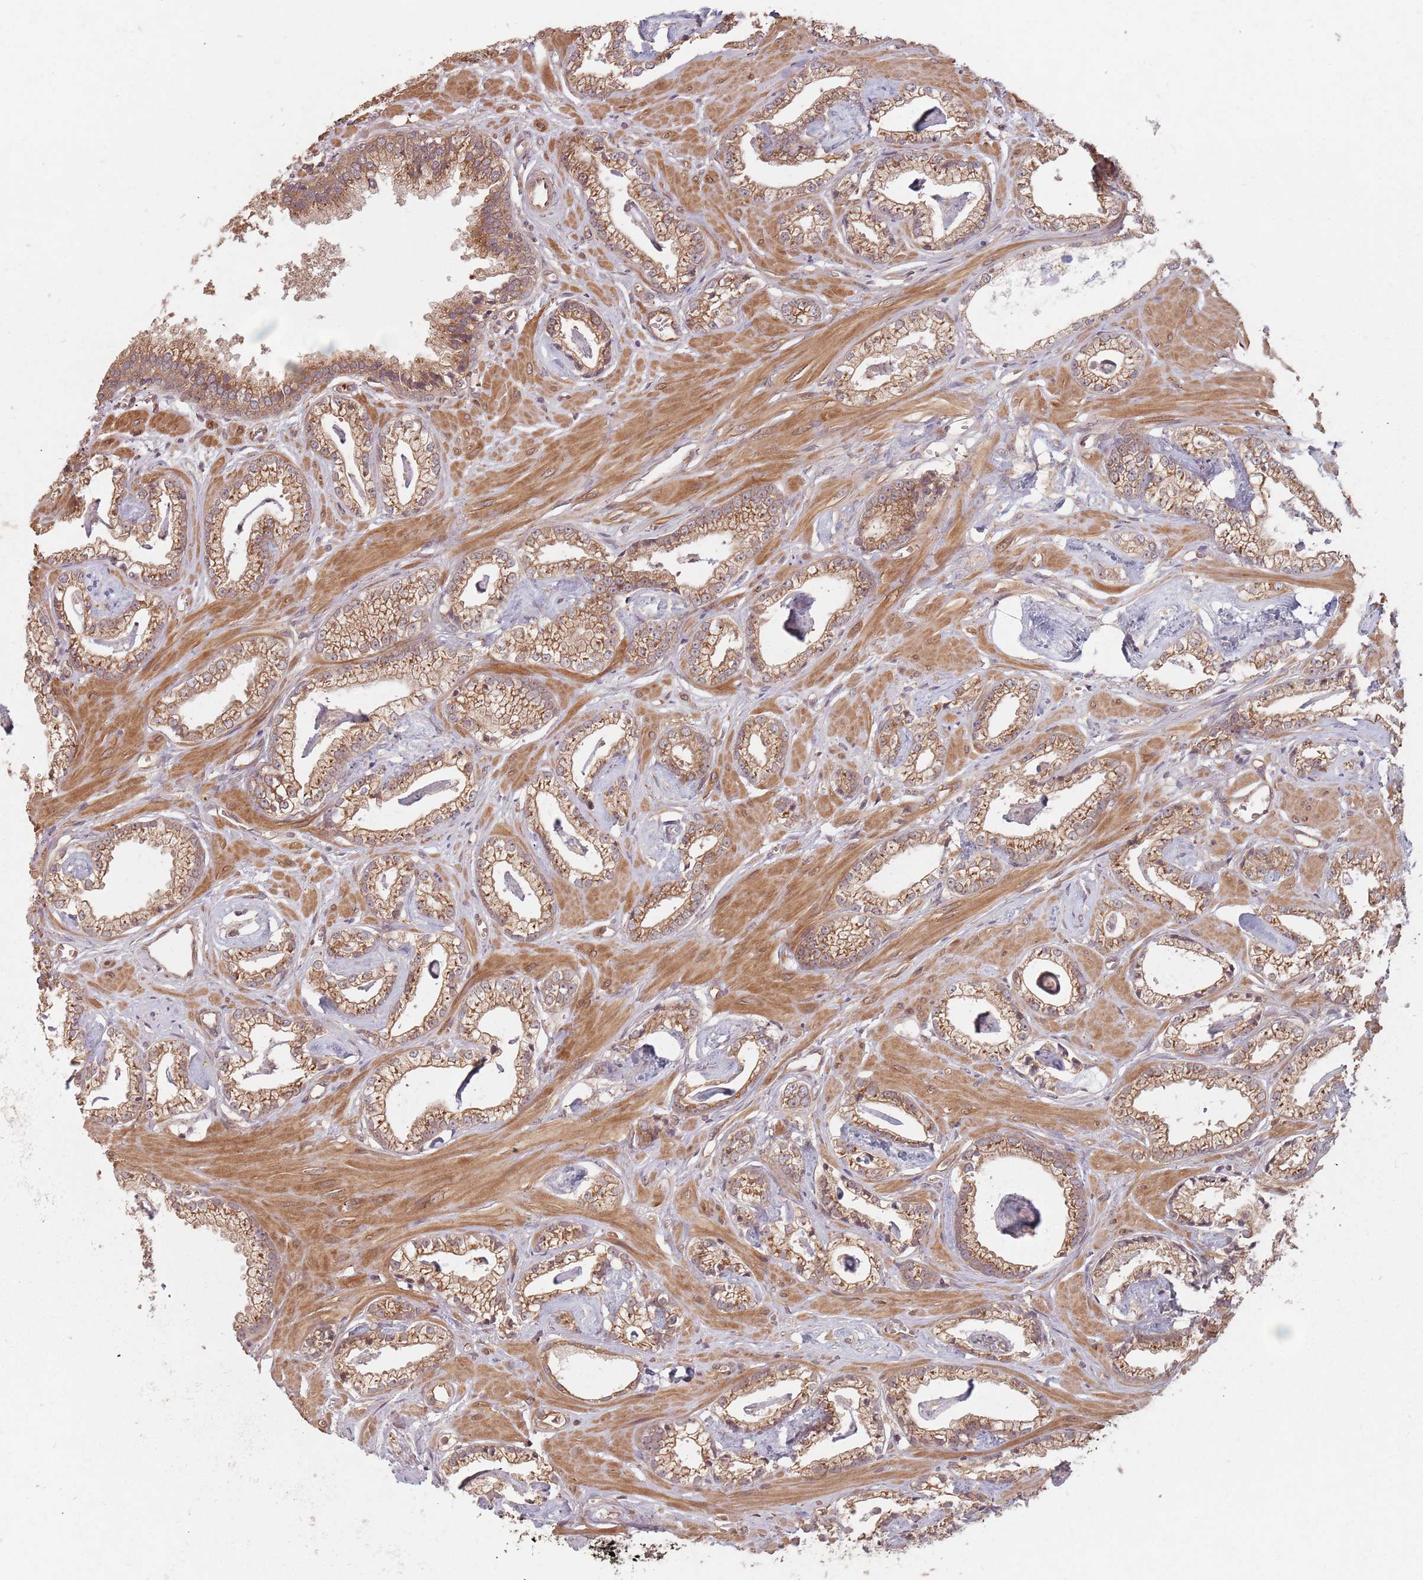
{"staining": {"intensity": "moderate", "quantity": ">75%", "location": "cytoplasmic/membranous"}, "tissue": "prostate cancer", "cell_type": "Tumor cells", "image_type": "cancer", "snomed": [{"axis": "morphology", "description": "Adenocarcinoma, Low grade"}, {"axis": "topography", "description": "Prostate"}], "caption": "DAB (3,3'-diaminobenzidine) immunohistochemical staining of human prostate cancer reveals moderate cytoplasmic/membranous protein positivity in about >75% of tumor cells. Ihc stains the protein of interest in brown and the nuclei are stained blue.", "gene": "C3orf14", "patient": {"sex": "male", "age": 60}}